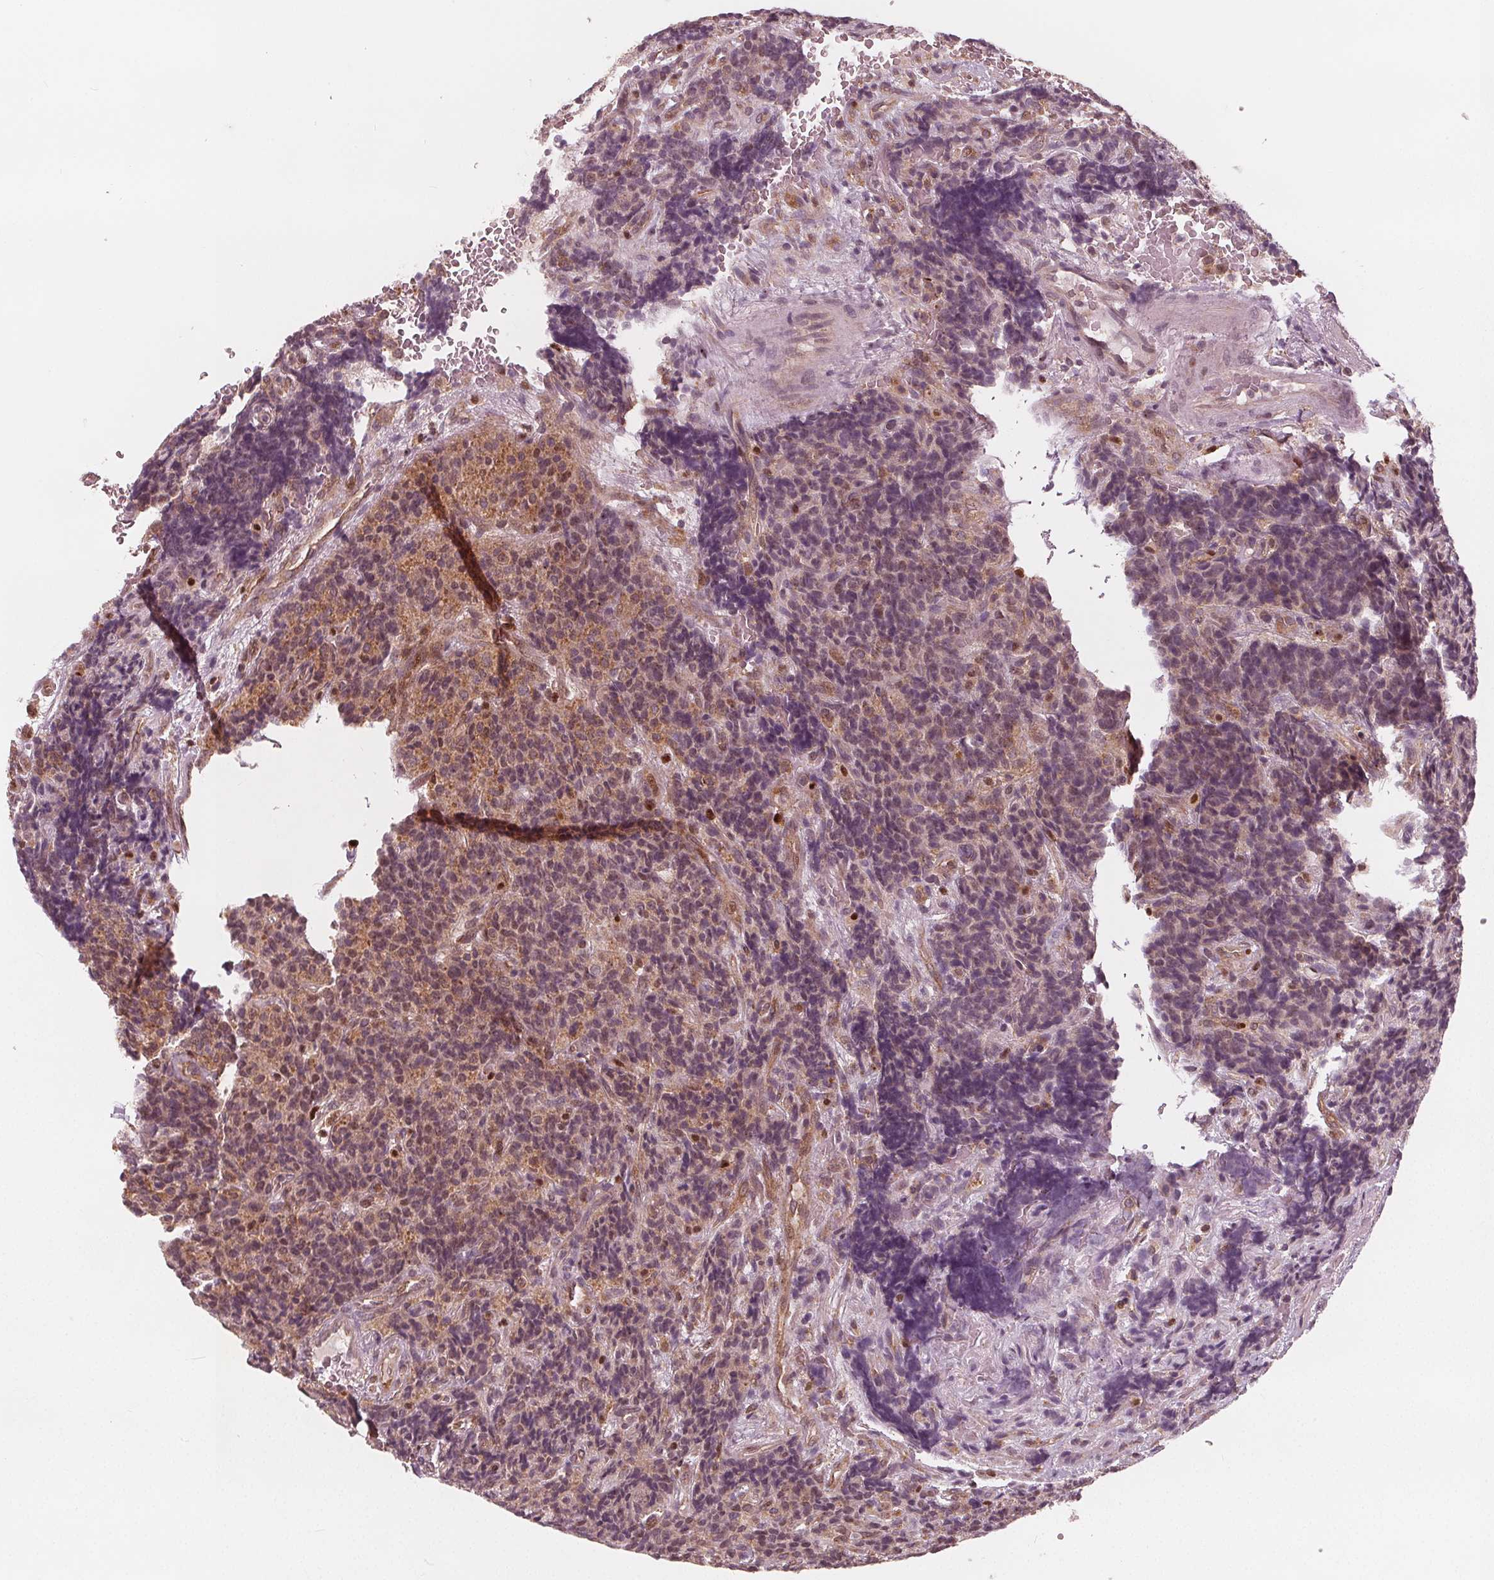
{"staining": {"intensity": "moderate", "quantity": "25%-75%", "location": "cytoplasmic/membranous,nuclear"}, "tissue": "carcinoid", "cell_type": "Tumor cells", "image_type": "cancer", "snomed": [{"axis": "morphology", "description": "Carcinoid, malignant, NOS"}, {"axis": "topography", "description": "Pancreas"}], "caption": "IHC of carcinoid (malignant) displays medium levels of moderate cytoplasmic/membranous and nuclear positivity in approximately 25%-75% of tumor cells.", "gene": "SQSTM1", "patient": {"sex": "male", "age": 36}}